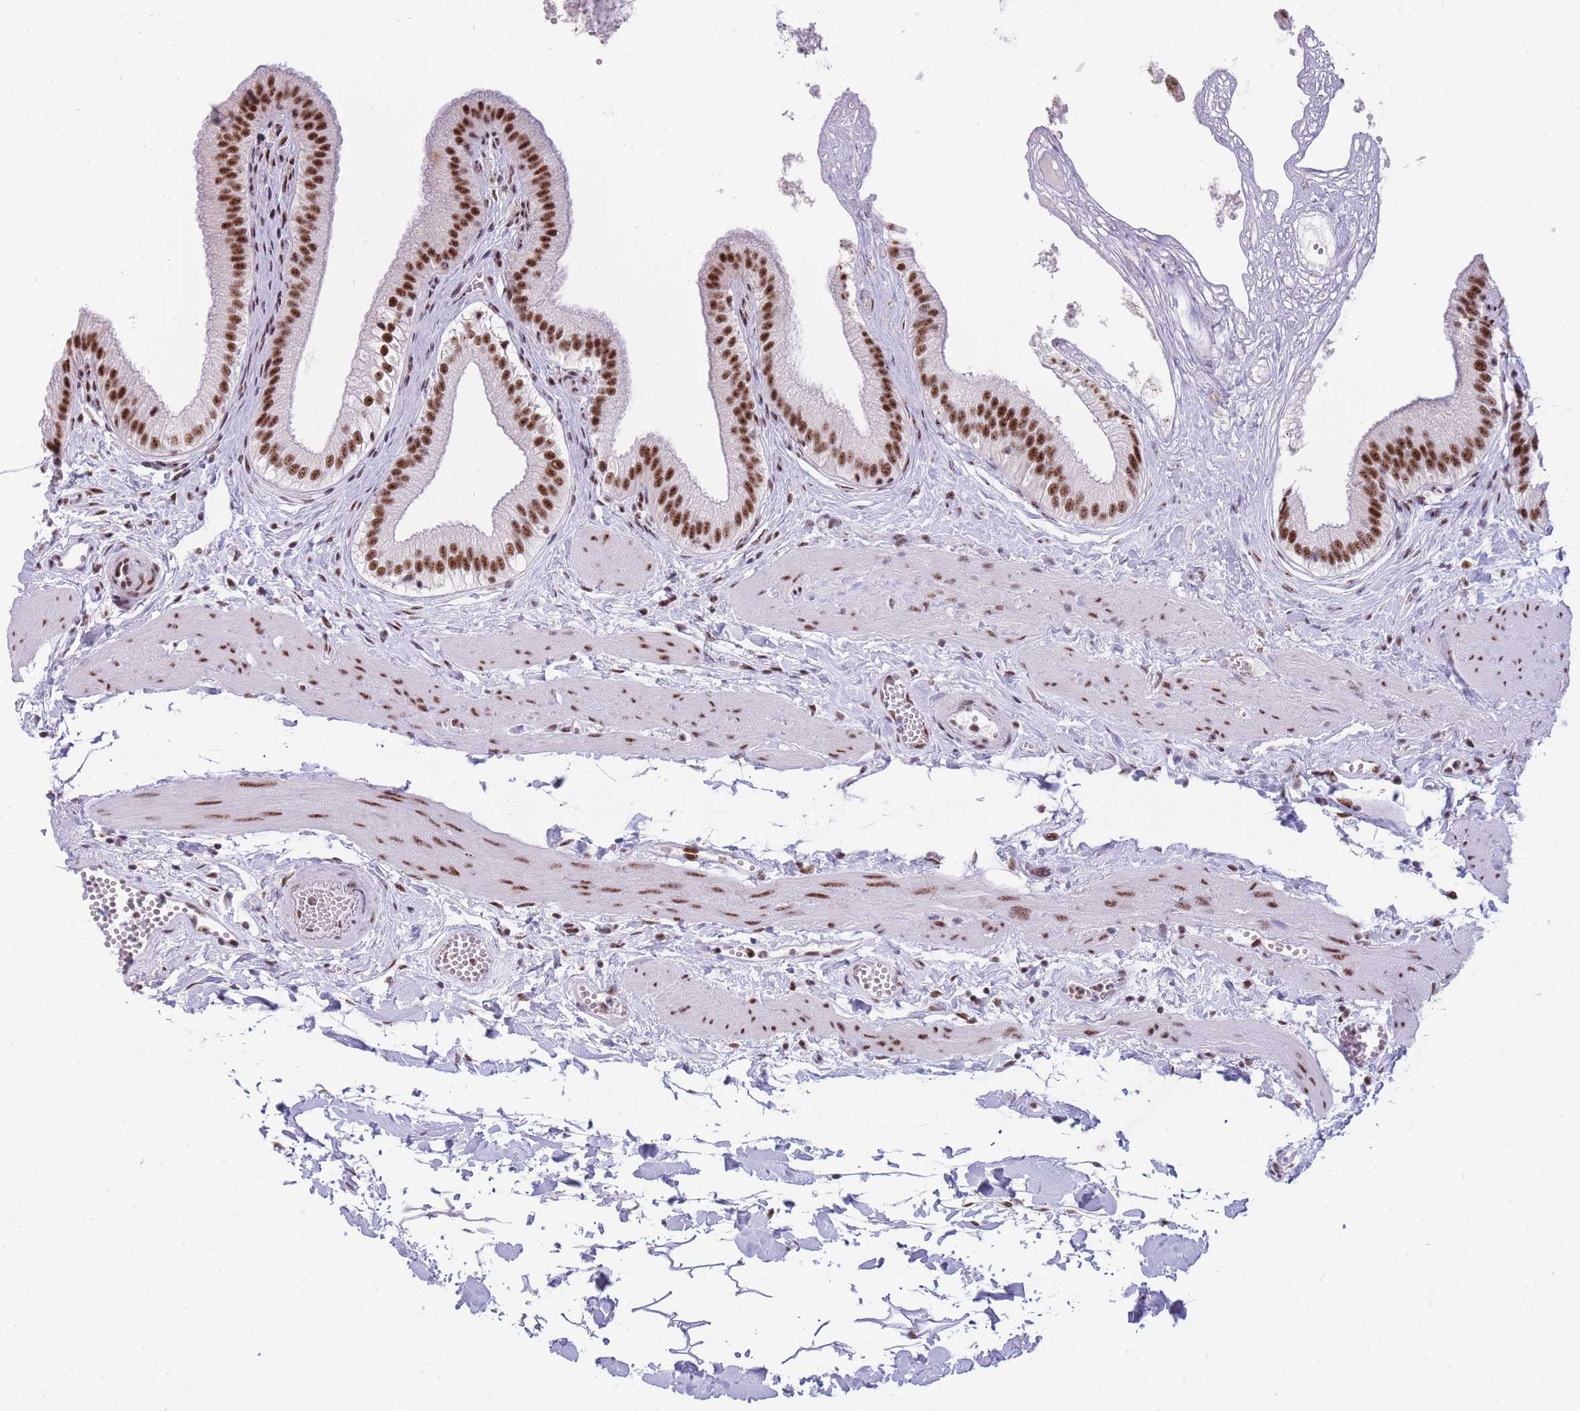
{"staining": {"intensity": "strong", "quantity": ">75%", "location": "nuclear"}, "tissue": "gallbladder", "cell_type": "Glandular cells", "image_type": "normal", "snomed": [{"axis": "morphology", "description": "Normal tissue, NOS"}, {"axis": "topography", "description": "Gallbladder"}], "caption": "IHC micrograph of benign human gallbladder stained for a protein (brown), which exhibits high levels of strong nuclear positivity in approximately >75% of glandular cells.", "gene": "TMEM35B", "patient": {"sex": "female", "age": 54}}